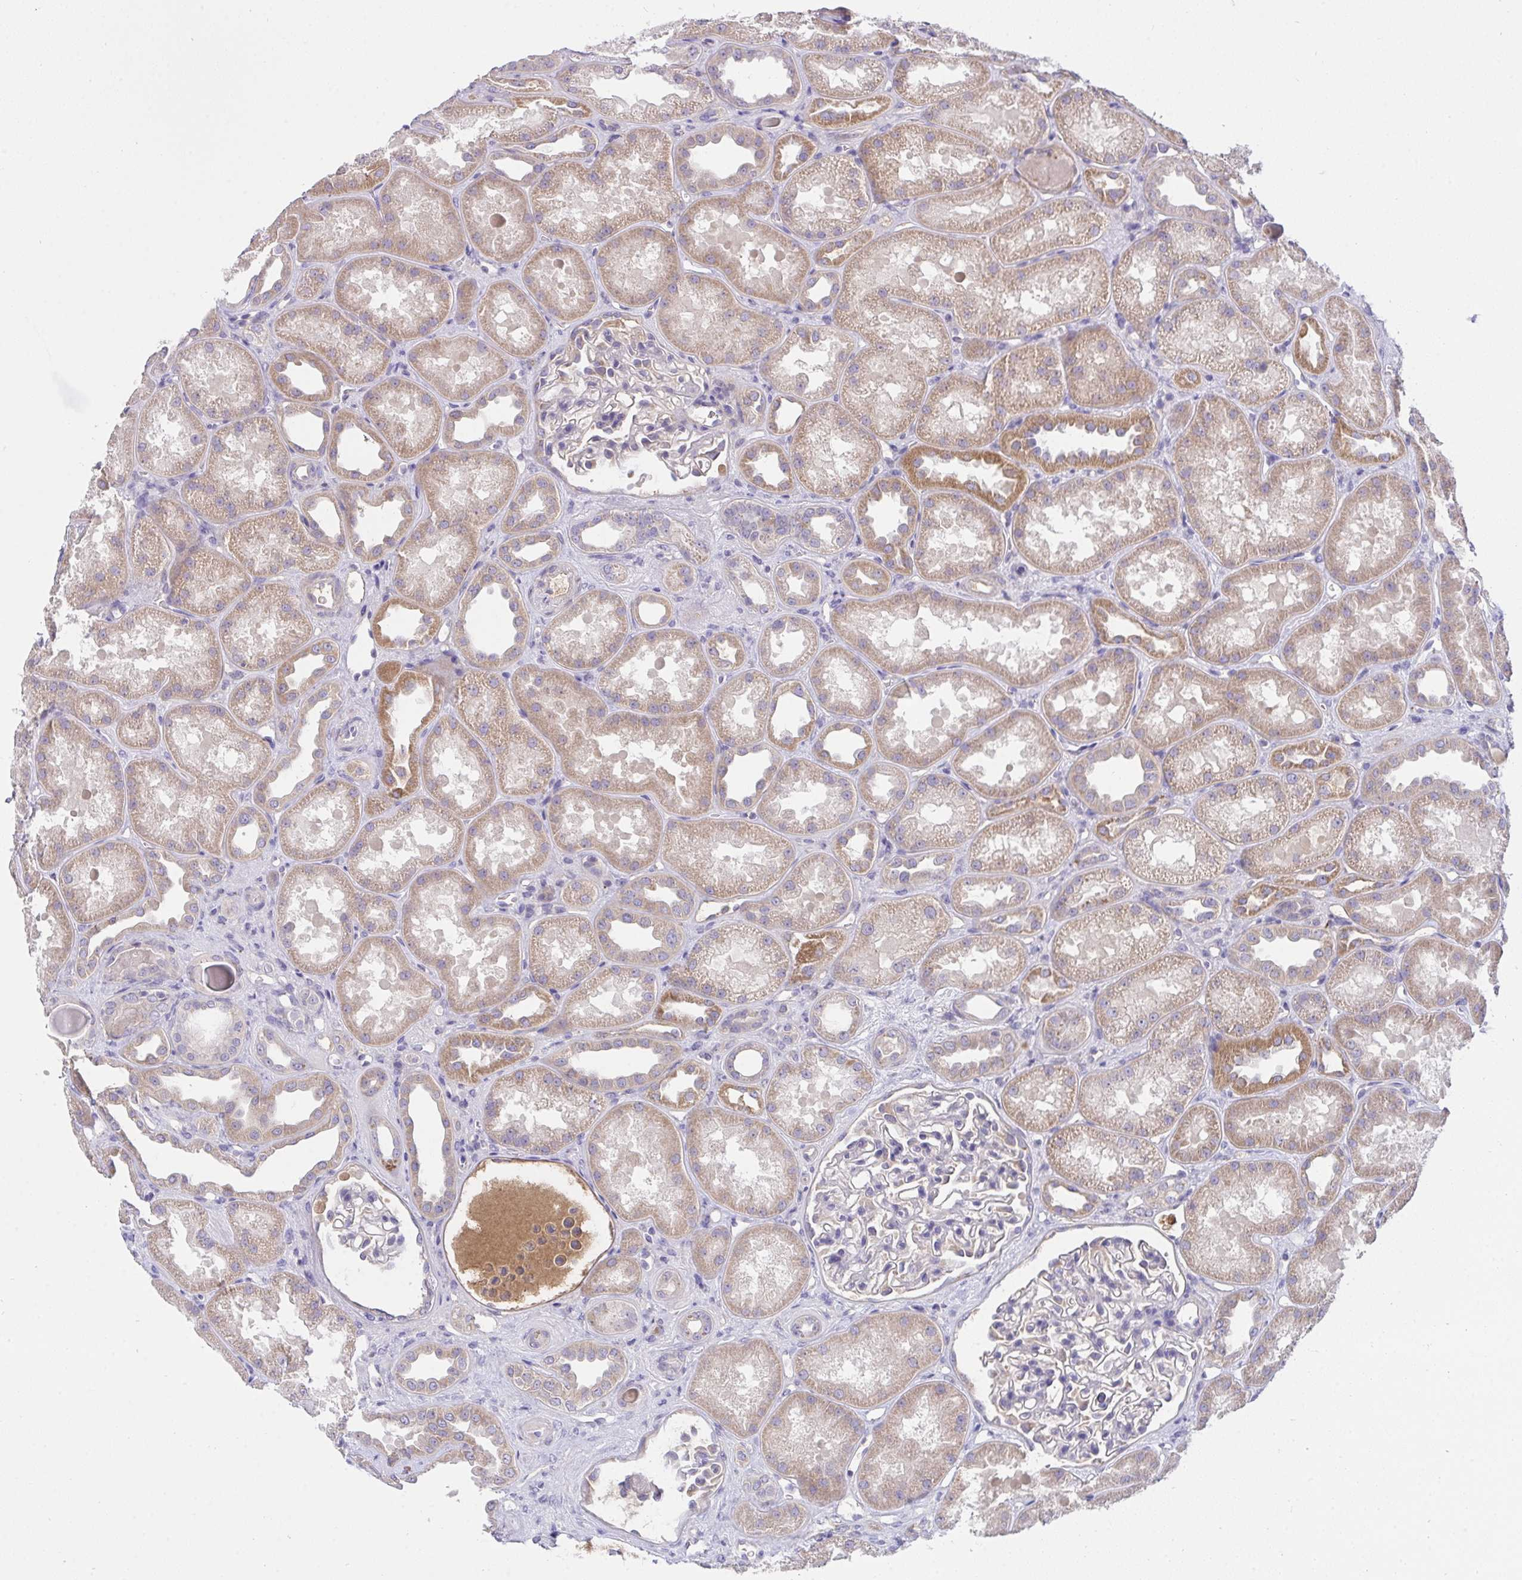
{"staining": {"intensity": "negative", "quantity": "none", "location": "none"}, "tissue": "kidney", "cell_type": "Cells in glomeruli", "image_type": "normal", "snomed": [{"axis": "morphology", "description": "Normal tissue, NOS"}, {"axis": "topography", "description": "Kidney"}], "caption": "DAB (3,3'-diaminobenzidine) immunohistochemical staining of unremarkable kidney demonstrates no significant expression in cells in glomeruli. Nuclei are stained in blue.", "gene": "ZNF581", "patient": {"sex": "male", "age": 61}}